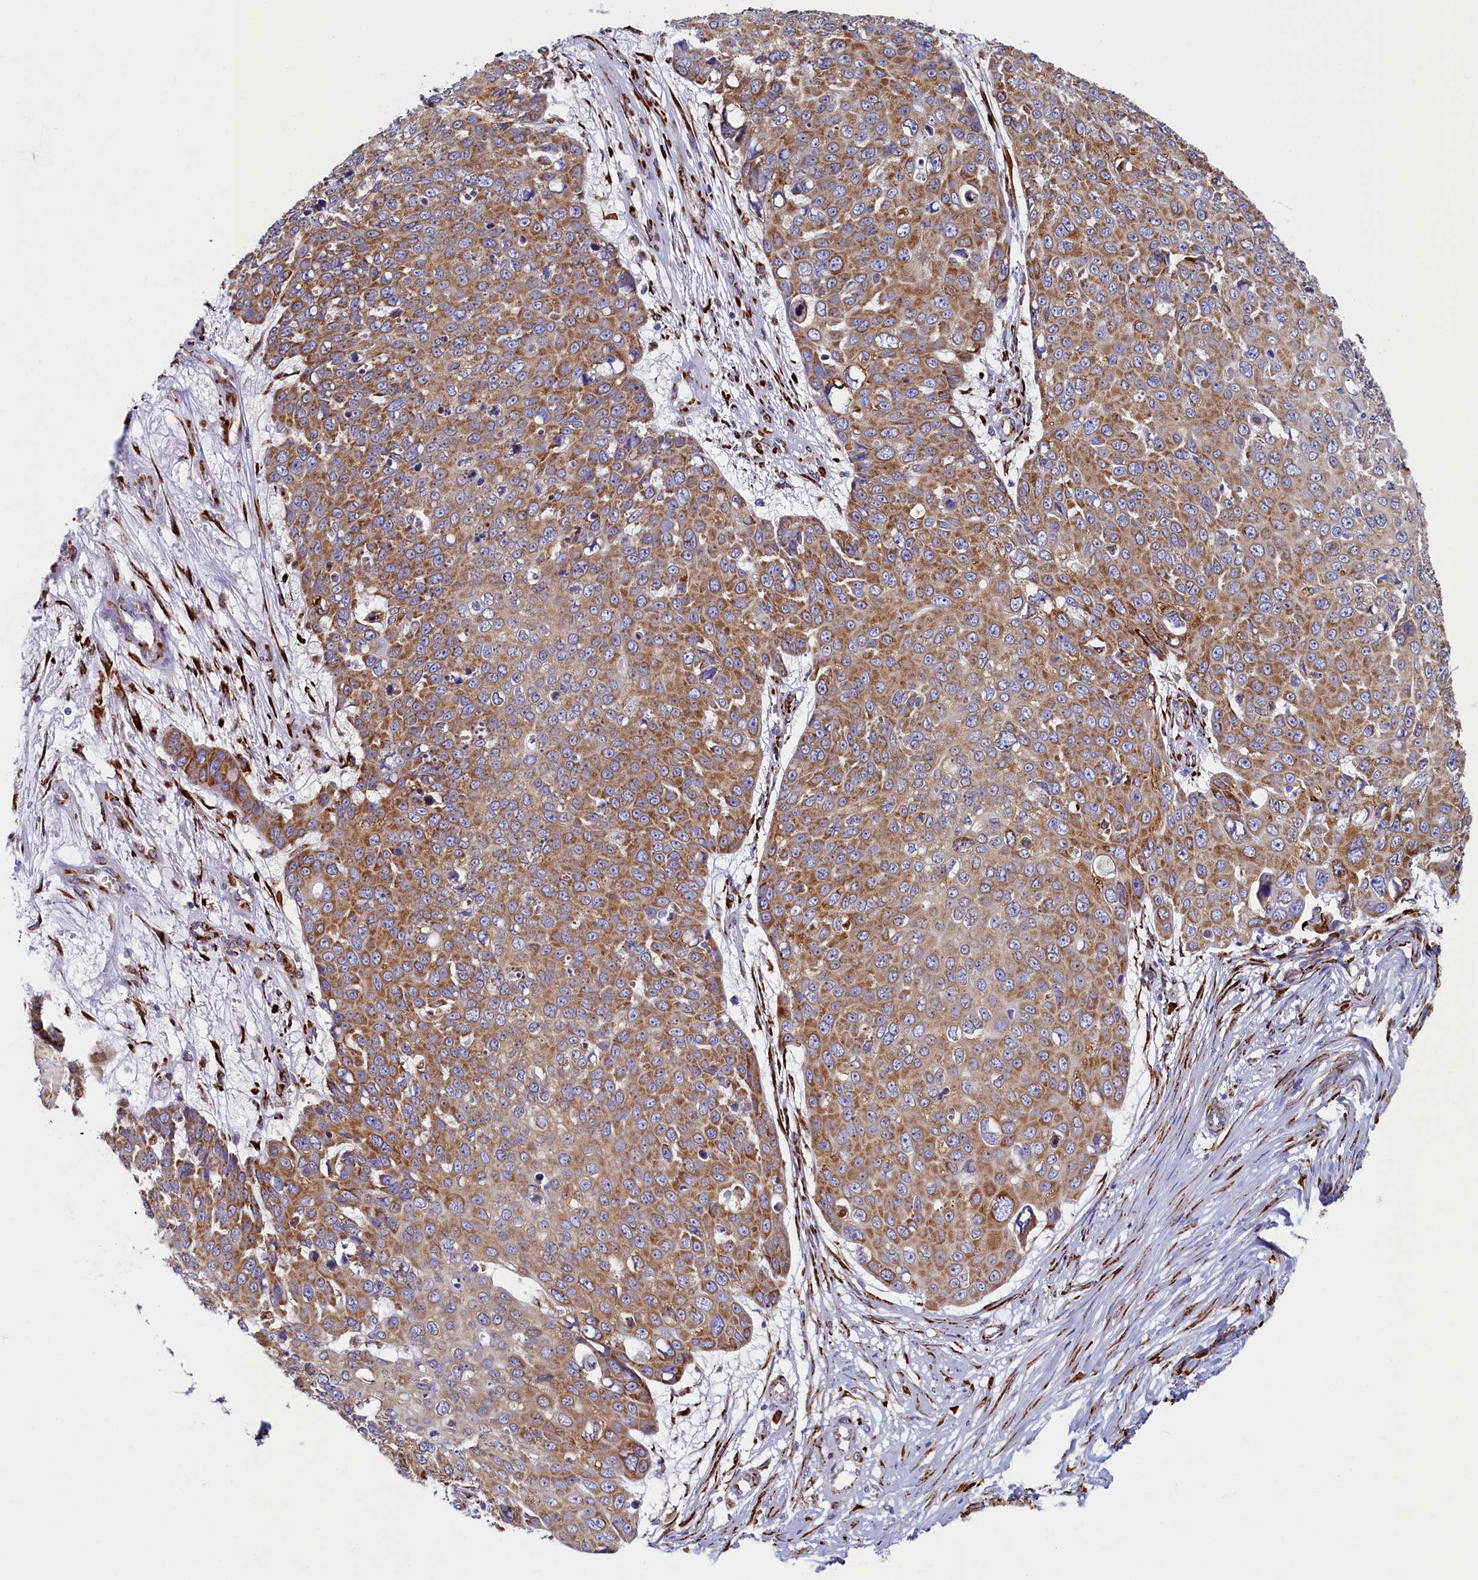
{"staining": {"intensity": "moderate", "quantity": ">75%", "location": "cytoplasmic/membranous"}, "tissue": "skin cancer", "cell_type": "Tumor cells", "image_type": "cancer", "snomed": [{"axis": "morphology", "description": "Squamous cell carcinoma, NOS"}, {"axis": "topography", "description": "Skin"}], "caption": "Protein expression analysis of human skin cancer reveals moderate cytoplasmic/membranous expression in about >75% of tumor cells.", "gene": "TMEM18", "patient": {"sex": "male", "age": 71}}